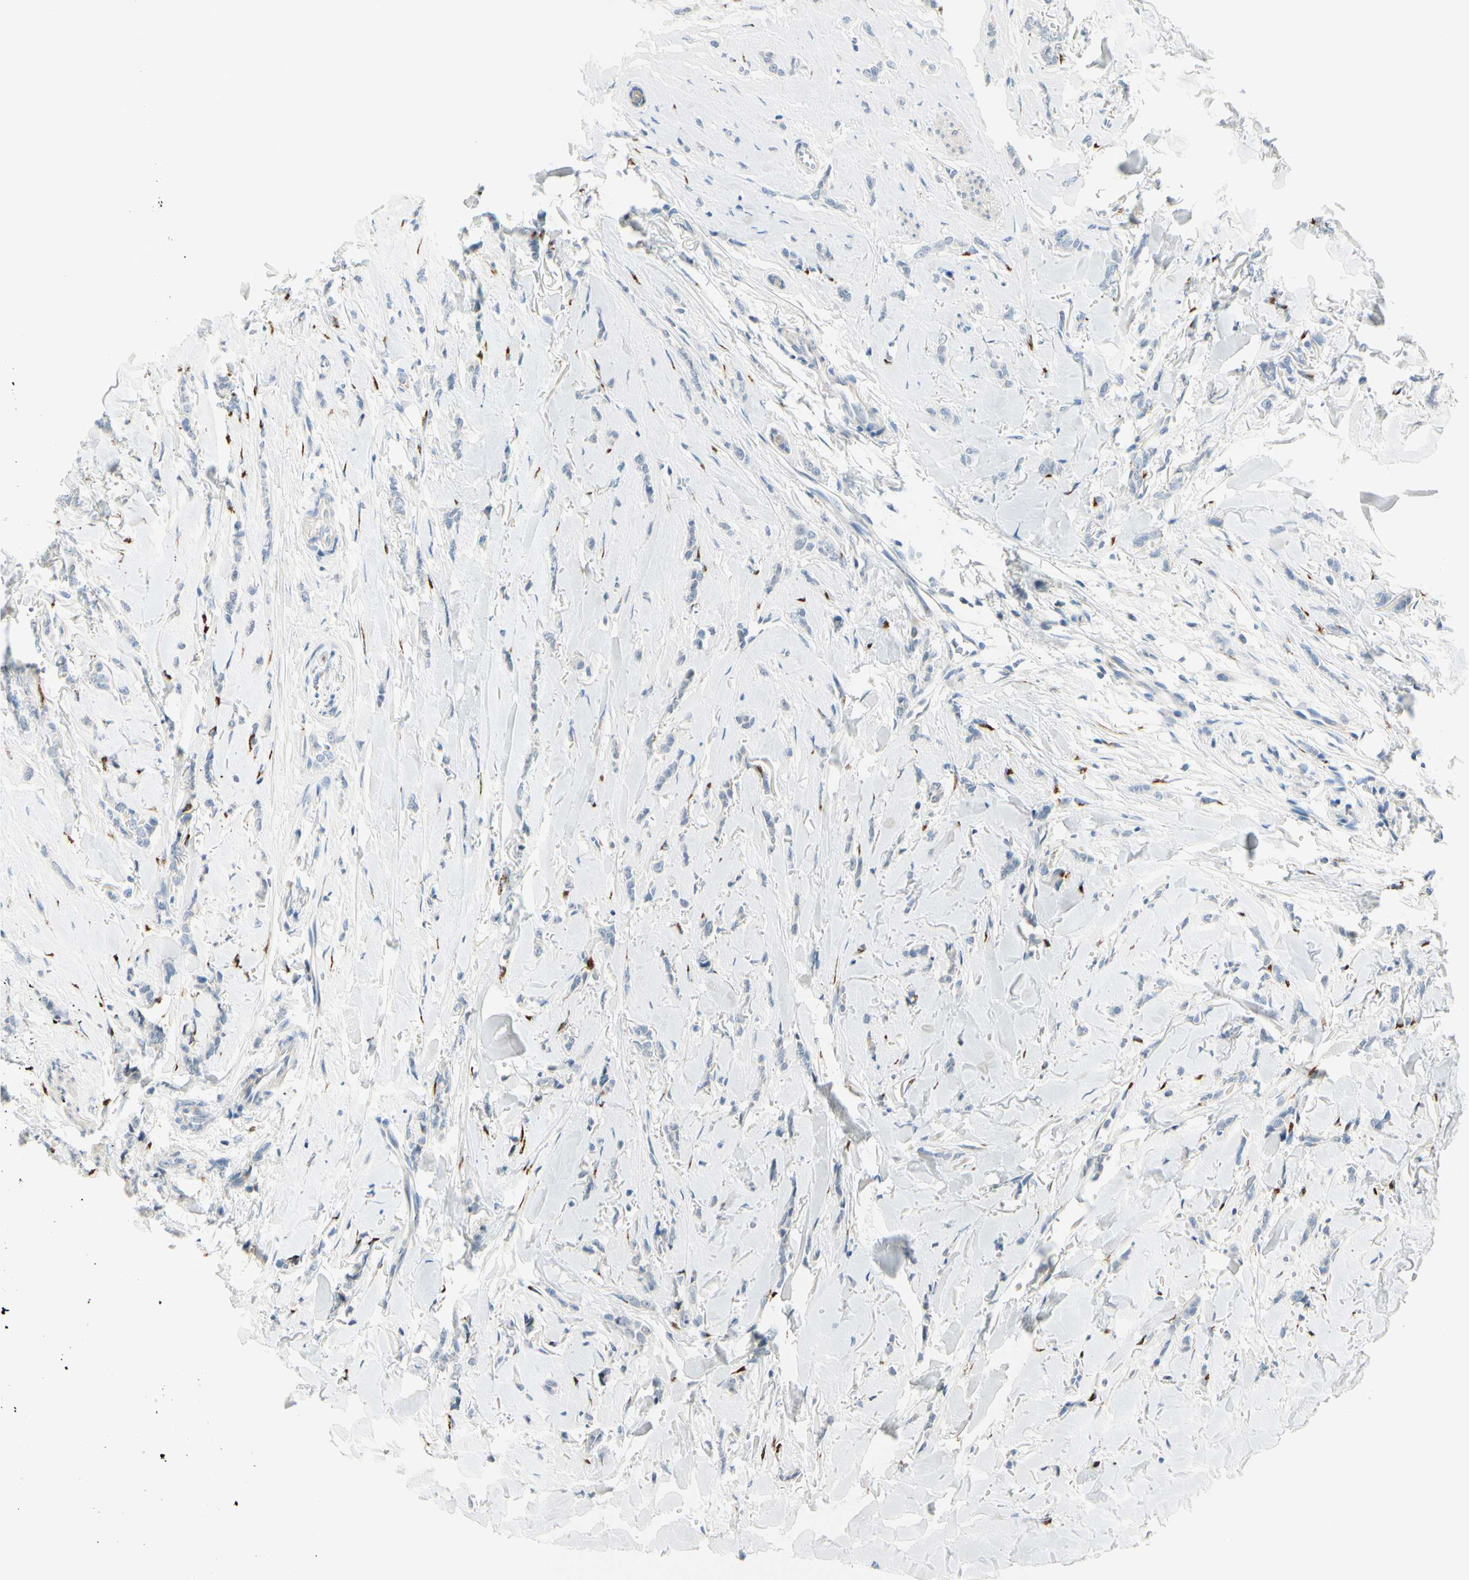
{"staining": {"intensity": "negative", "quantity": "none", "location": "none"}, "tissue": "breast cancer", "cell_type": "Tumor cells", "image_type": "cancer", "snomed": [{"axis": "morphology", "description": "Lobular carcinoma"}, {"axis": "topography", "description": "Skin"}, {"axis": "topography", "description": "Breast"}], "caption": "The immunohistochemistry histopathology image has no significant positivity in tumor cells of lobular carcinoma (breast) tissue.", "gene": "GALNT5", "patient": {"sex": "female", "age": 46}}